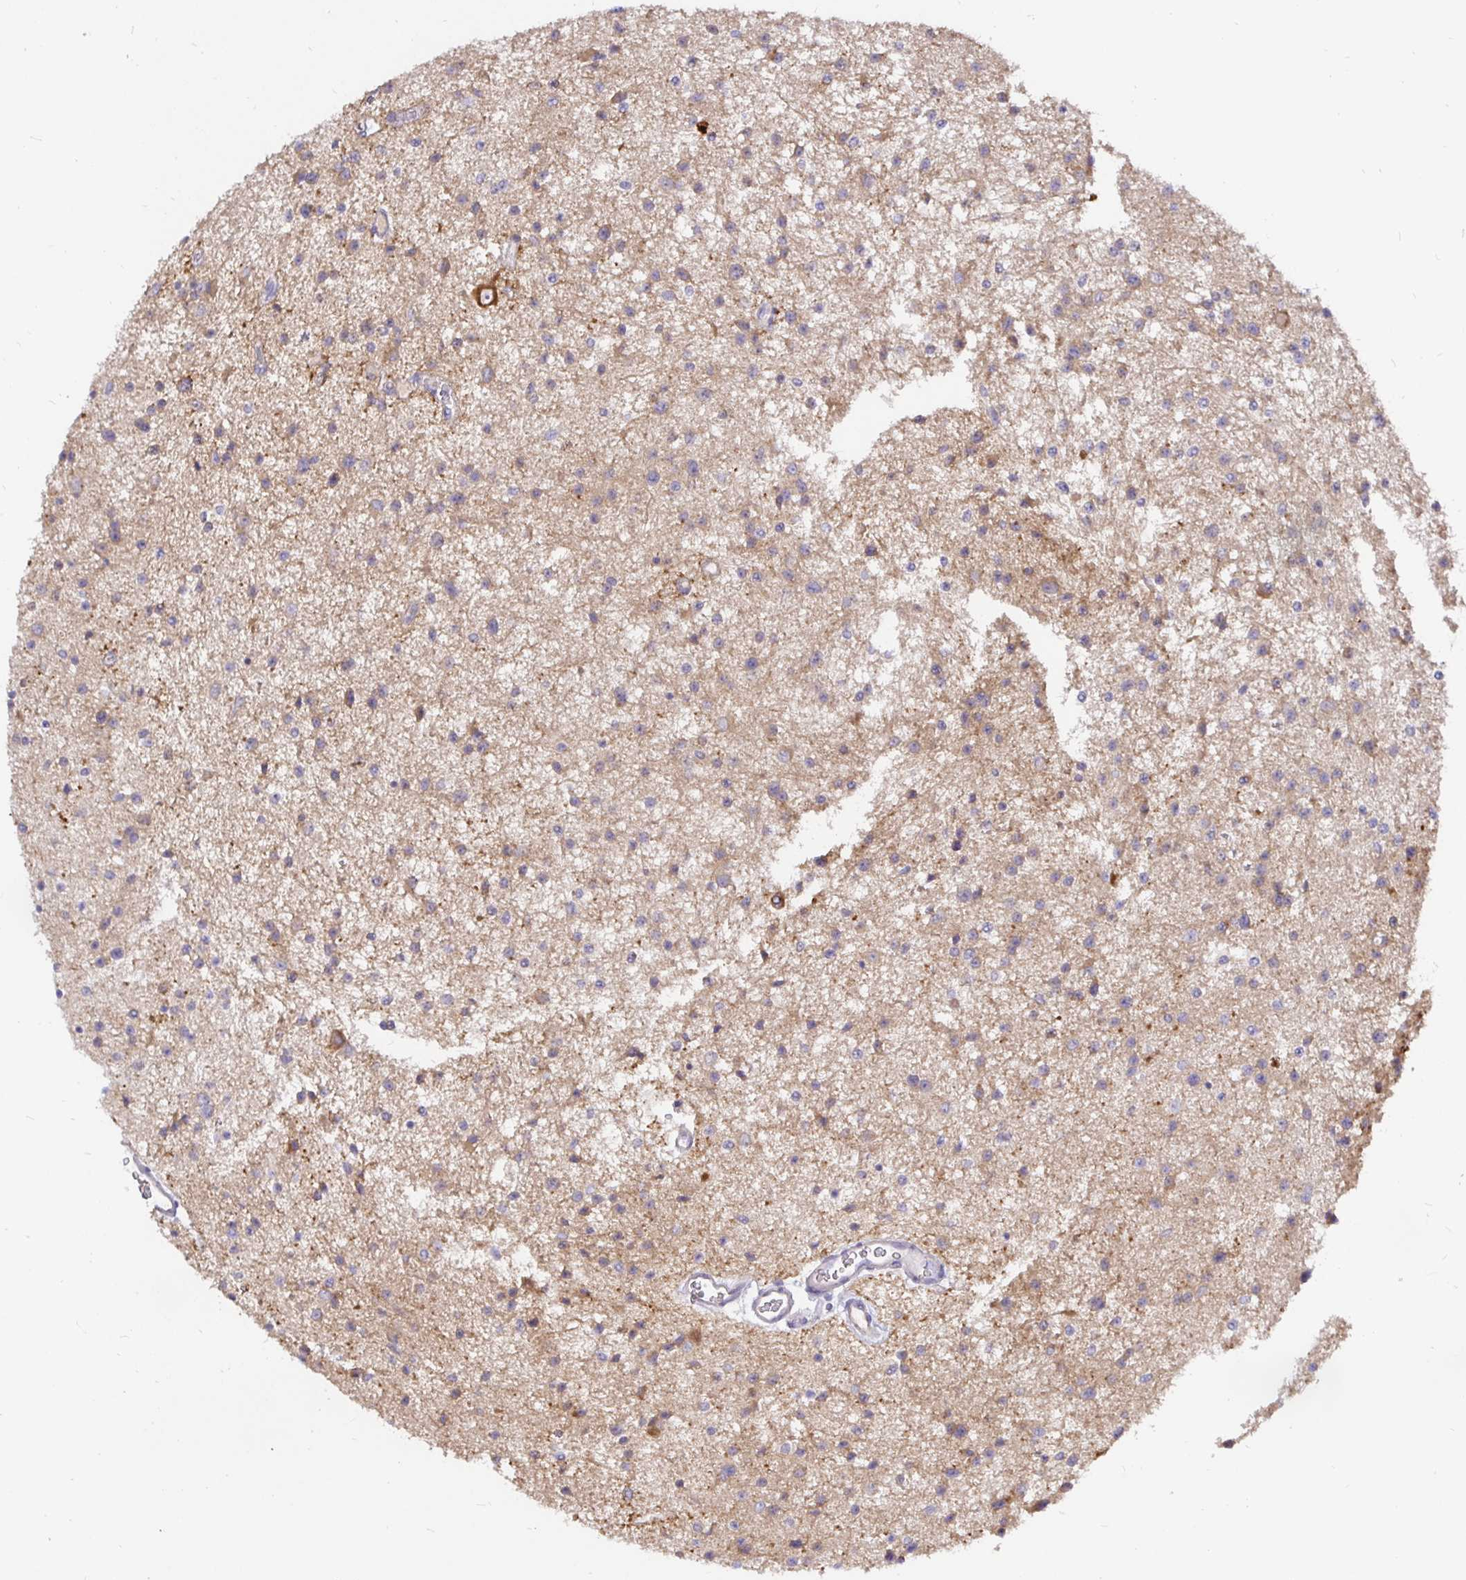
{"staining": {"intensity": "moderate", "quantity": "25%-75%", "location": "cytoplasmic/membranous"}, "tissue": "glioma", "cell_type": "Tumor cells", "image_type": "cancer", "snomed": [{"axis": "morphology", "description": "Glioma, malignant, Low grade"}, {"axis": "topography", "description": "Brain"}], "caption": "Brown immunohistochemical staining in human glioma shows moderate cytoplasmic/membranous positivity in about 25%-75% of tumor cells.", "gene": "KIF21A", "patient": {"sex": "male", "age": 43}}